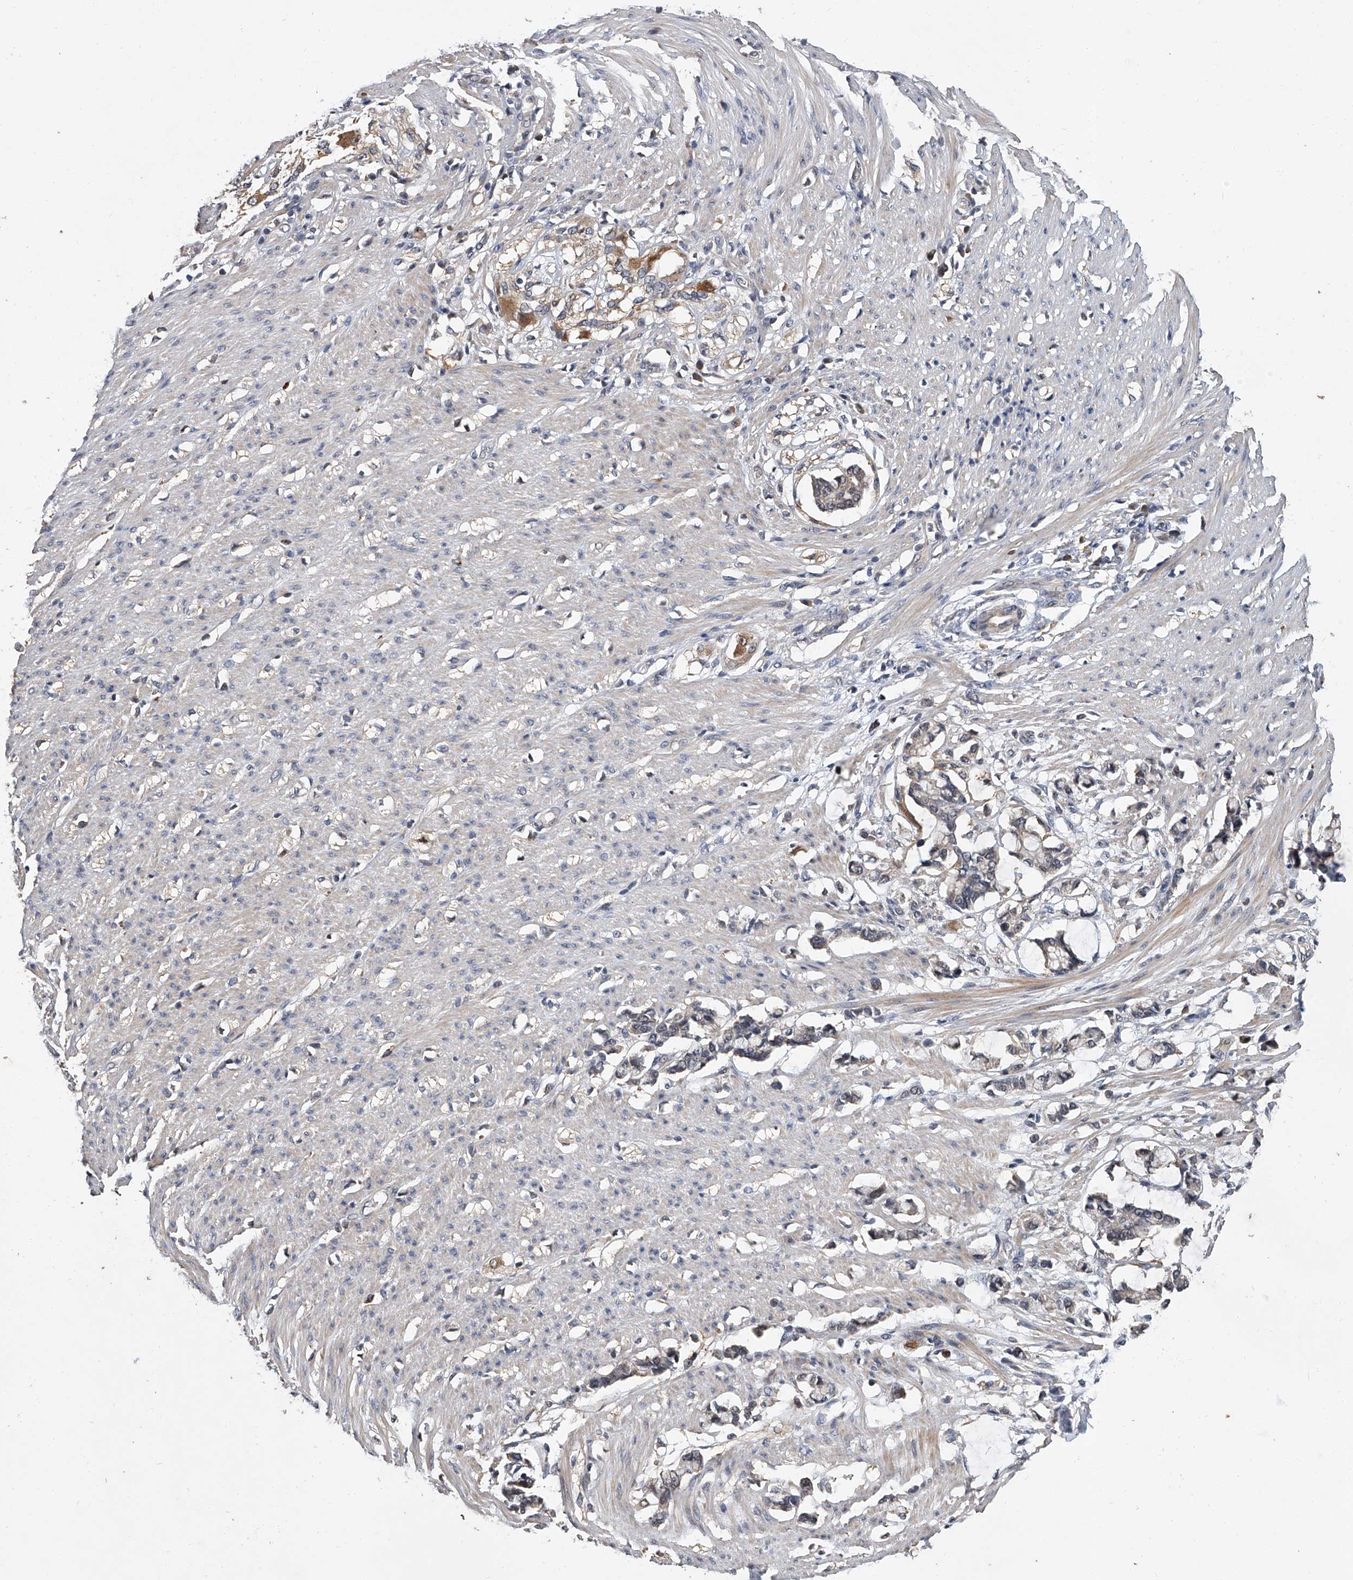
{"staining": {"intensity": "negative", "quantity": "none", "location": "none"}, "tissue": "smooth muscle", "cell_type": "Smooth muscle cells", "image_type": "normal", "snomed": [{"axis": "morphology", "description": "Normal tissue, NOS"}, {"axis": "morphology", "description": "Adenocarcinoma, NOS"}, {"axis": "topography", "description": "Colon"}, {"axis": "topography", "description": "Peripheral nerve tissue"}], "caption": "There is no significant expression in smooth muscle cells of smooth muscle. (DAB (3,3'-diaminobenzidine) immunohistochemistry (IHC), high magnification).", "gene": "JAG2", "patient": {"sex": "male", "age": 14}}